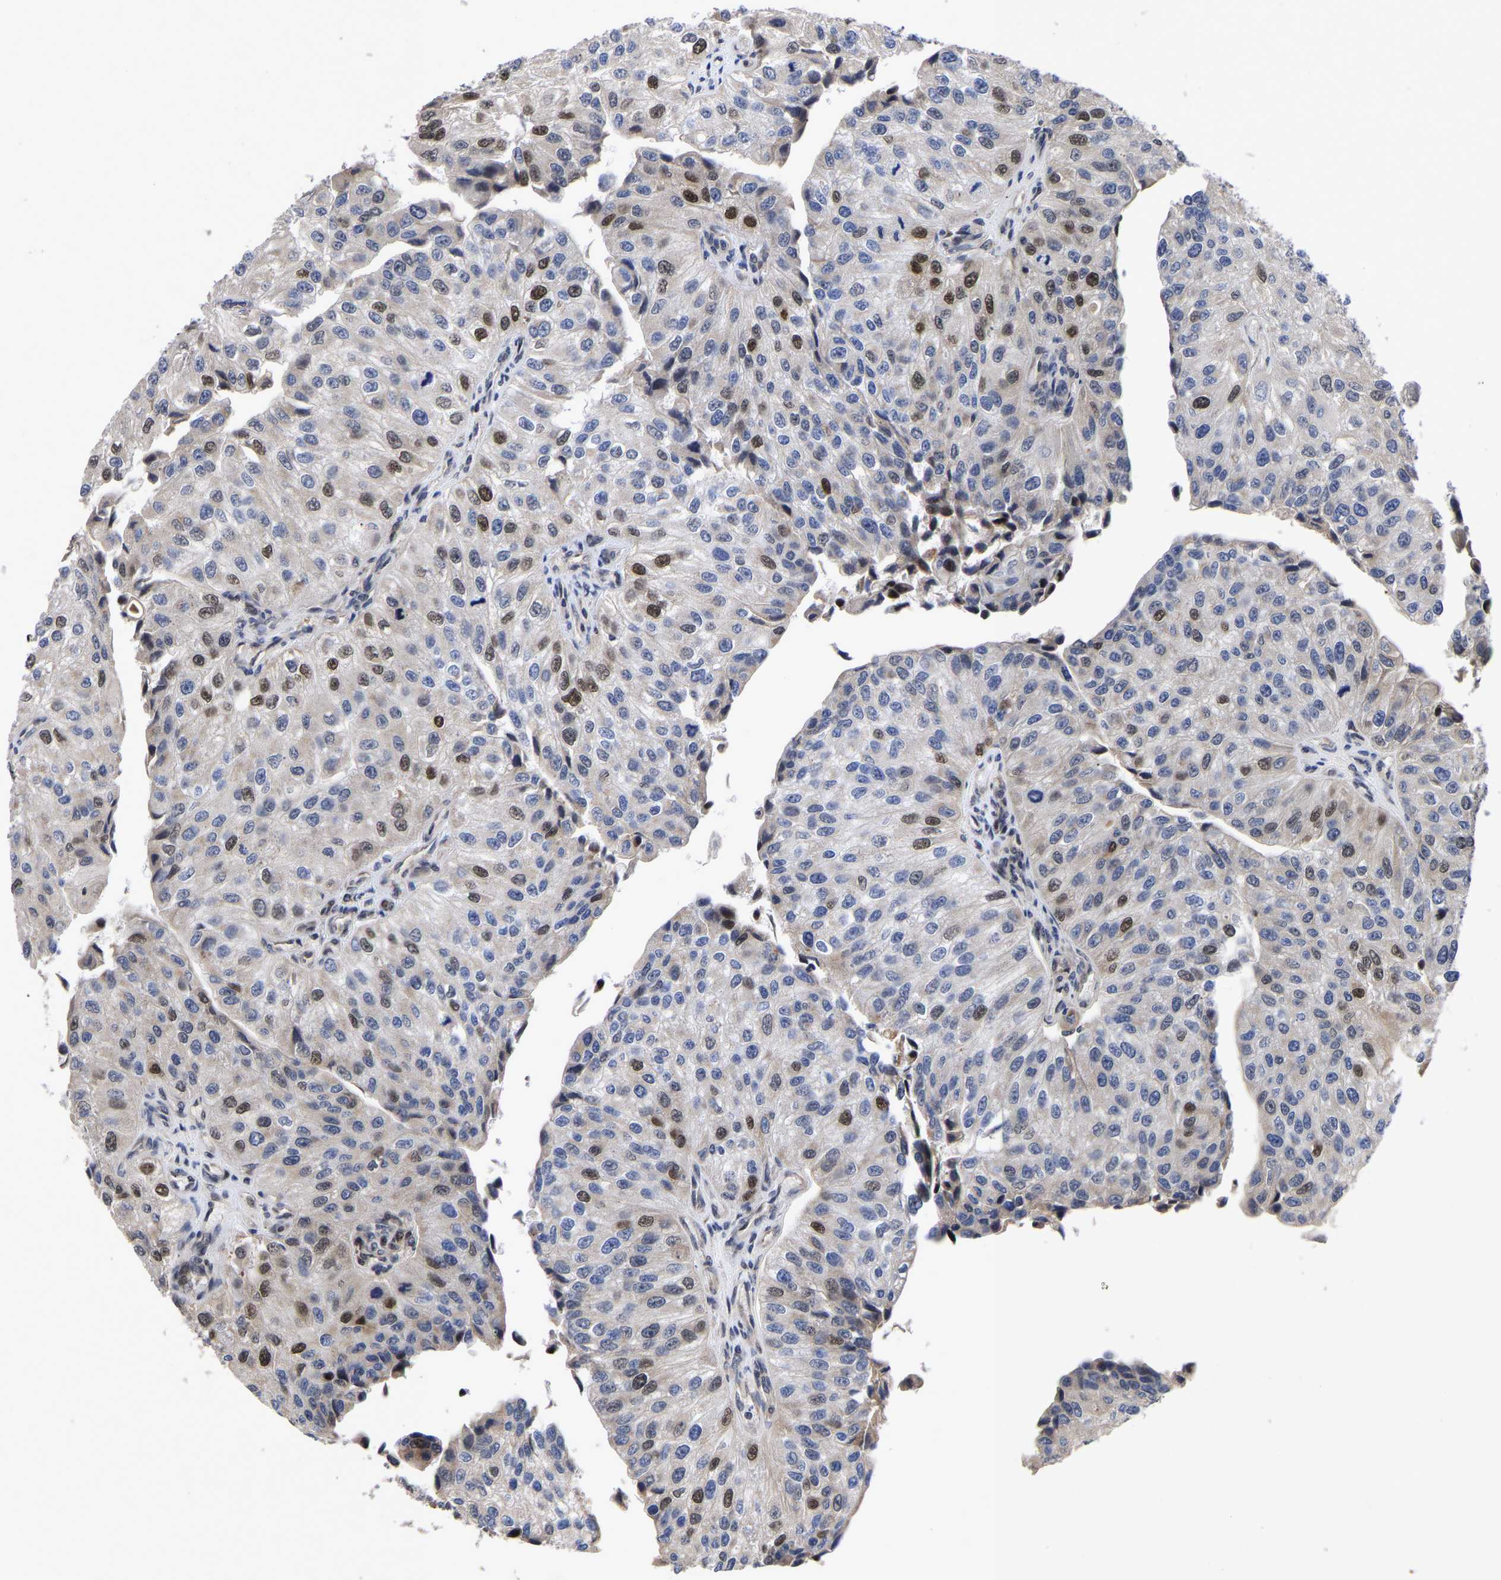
{"staining": {"intensity": "moderate", "quantity": "25%-75%", "location": "nuclear"}, "tissue": "urothelial cancer", "cell_type": "Tumor cells", "image_type": "cancer", "snomed": [{"axis": "morphology", "description": "Urothelial carcinoma, High grade"}, {"axis": "topography", "description": "Kidney"}, {"axis": "topography", "description": "Urinary bladder"}], "caption": "Urothelial cancer was stained to show a protein in brown. There is medium levels of moderate nuclear positivity in approximately 25%-75% of tumor cells.", "gene": "JUNB", "patient": {"sex": "male", "age": 77}}